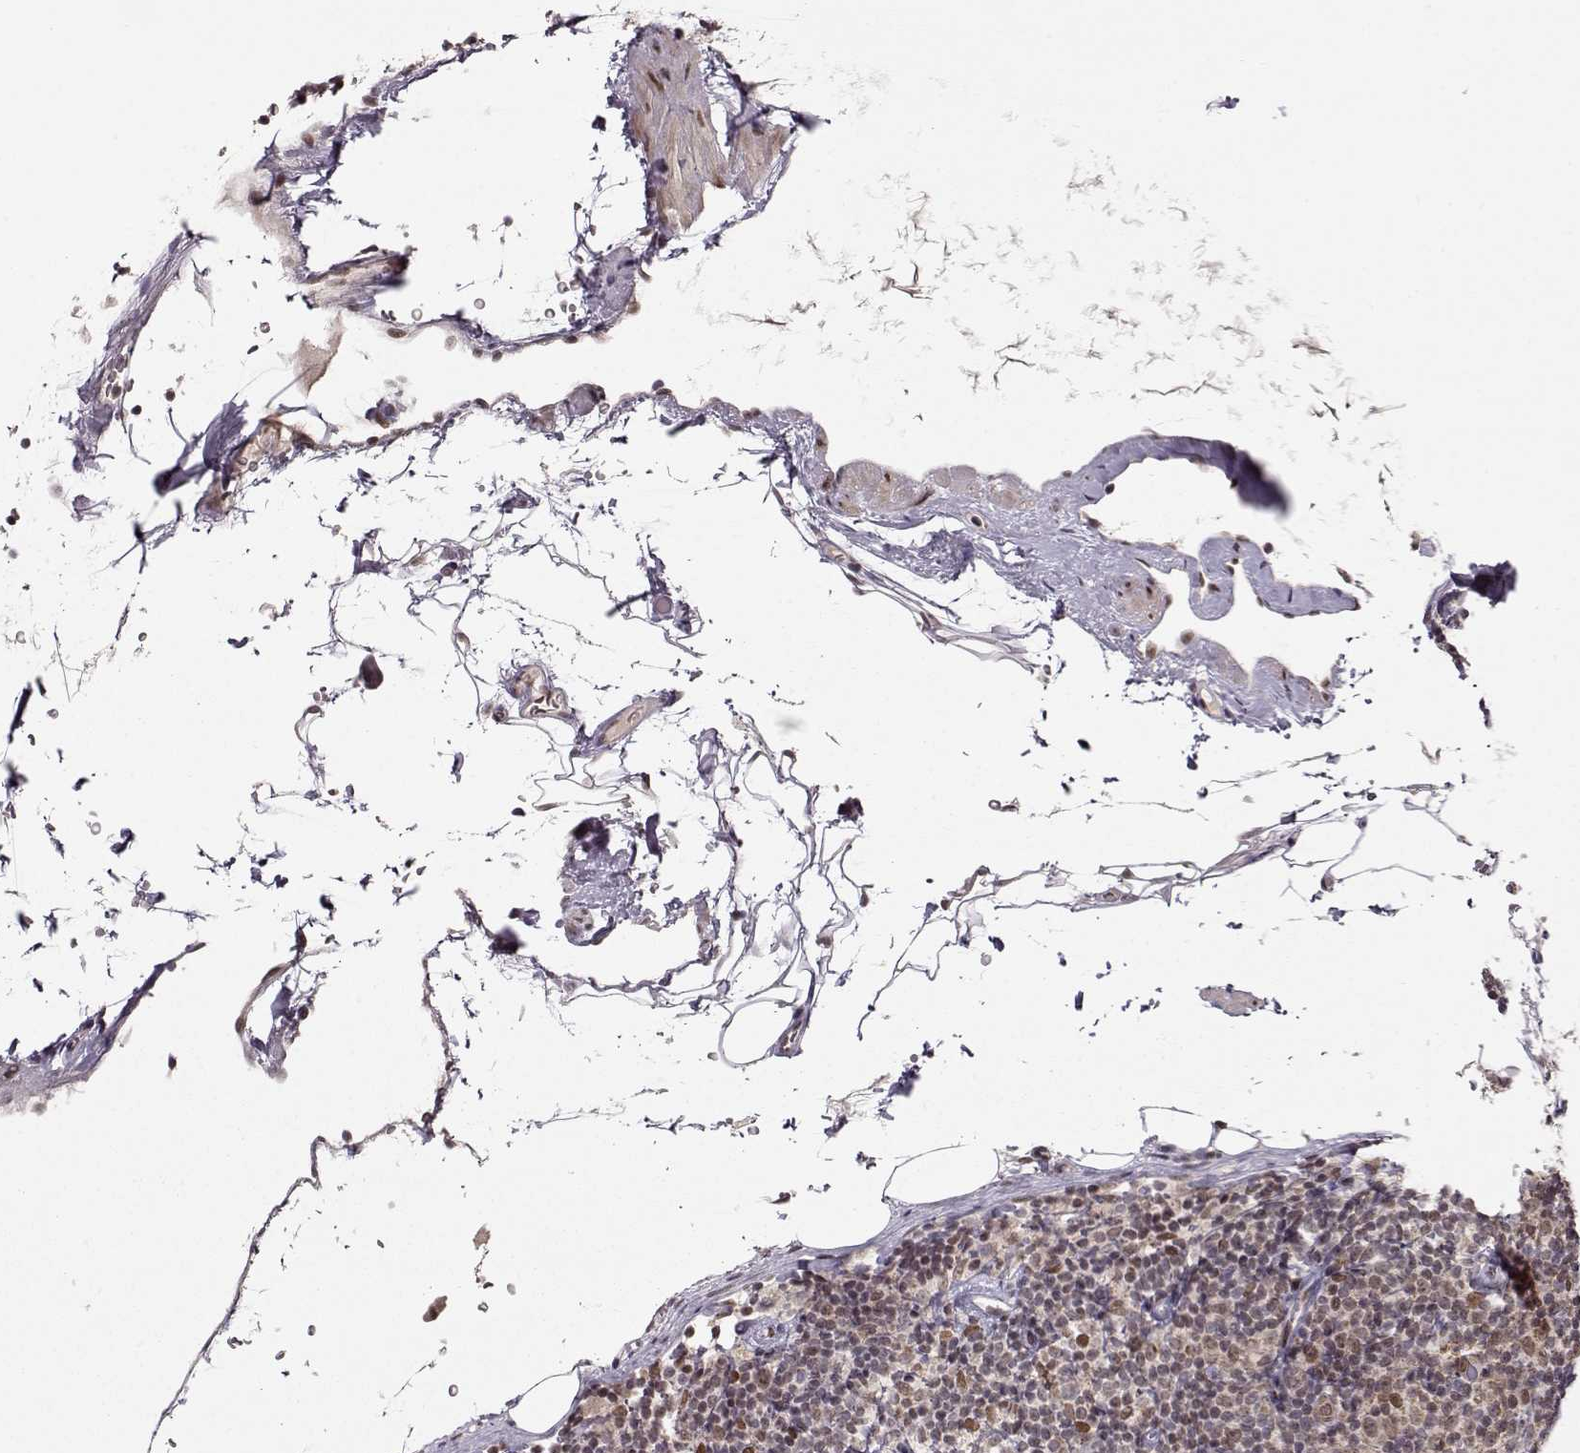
{"staining": {"intensity": "weak", "quantity": "25%-75%", "location": "nuclear"}, "tissue": "lymphoma", "cell_type": "Tumor cells", "image_type": "cancer", "snomed": [{"axis": "morphology", "description": "Malignant lymphoma, non-Hodgkin's type, Low grade"}, {"axis": "topography", "description": "Lymph node"}], "caption": "Tumor cells show weak nuclear staining in approximately 25%-75% of cells in low-grade malignant lymphoma, non-Hodgkin's type.", "gene": "RAI1", "patient": {"sex": "male", "age": 81}}